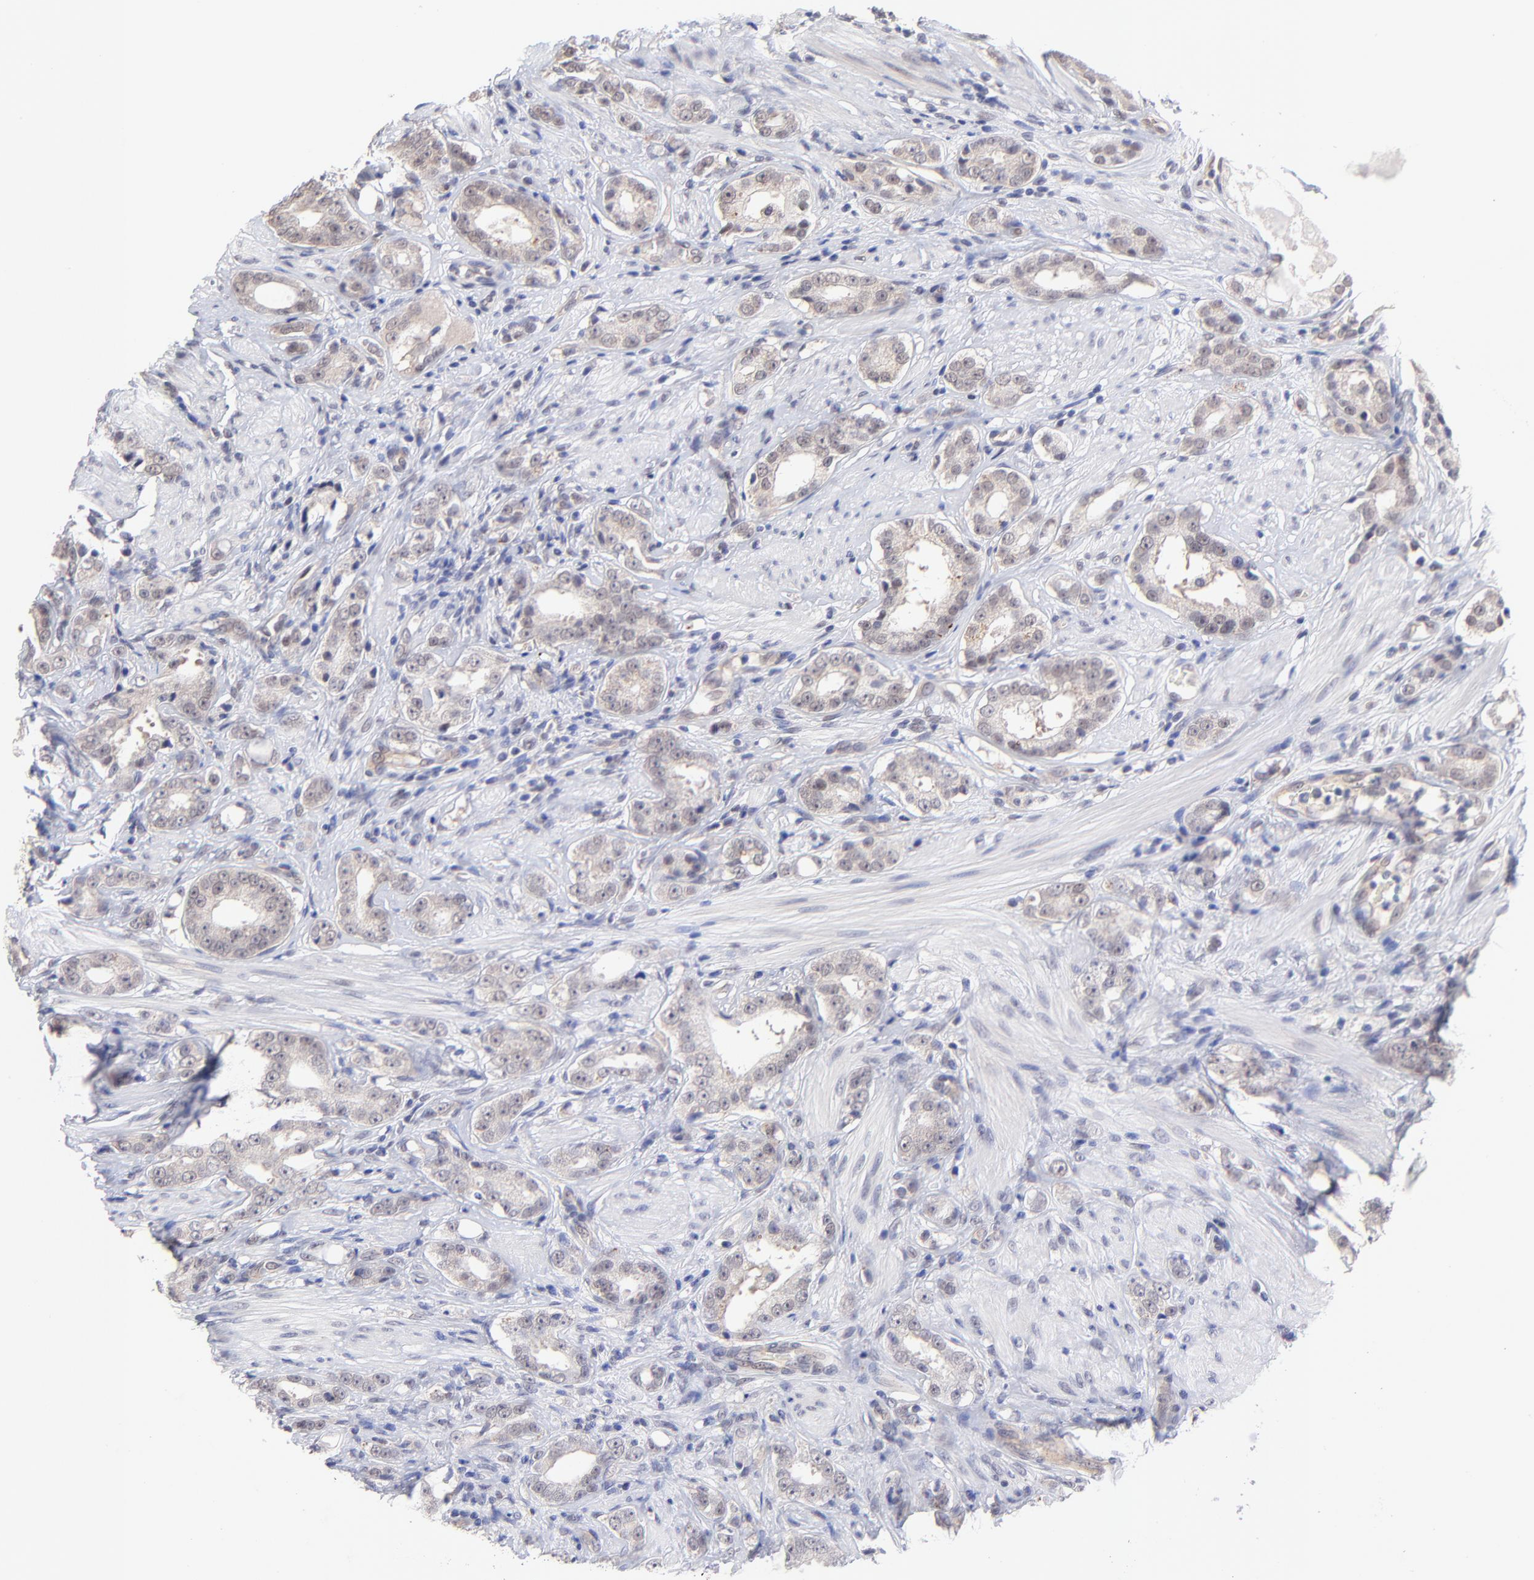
{"staining": {"intensity": "weak", "quantity": "25%-75%", "location": "cytoplasmic/membranous"}, "tissue": "prostate cancer", "cell_type": "Tumor cells", "image_type": "cancer", "snomed": [{"axis": "morphology", "description": "Adenocarcinoma, Medium grade"}, {"axis": "topography", "description": "Prostate"}], "caption": "Tumor cells demonstrate low levels of weak cytoplasmic/membranous positivity in about 25%-75% of cells in human prostate cancer (adenocarcinoma (medium-grade)). (Stains: DAB in brown, nuclei in blue, Microscopy: brightfield microscopy at high magnification).", "gene": "ZNF747", "patient": {"sex": "male", "age": 53}}